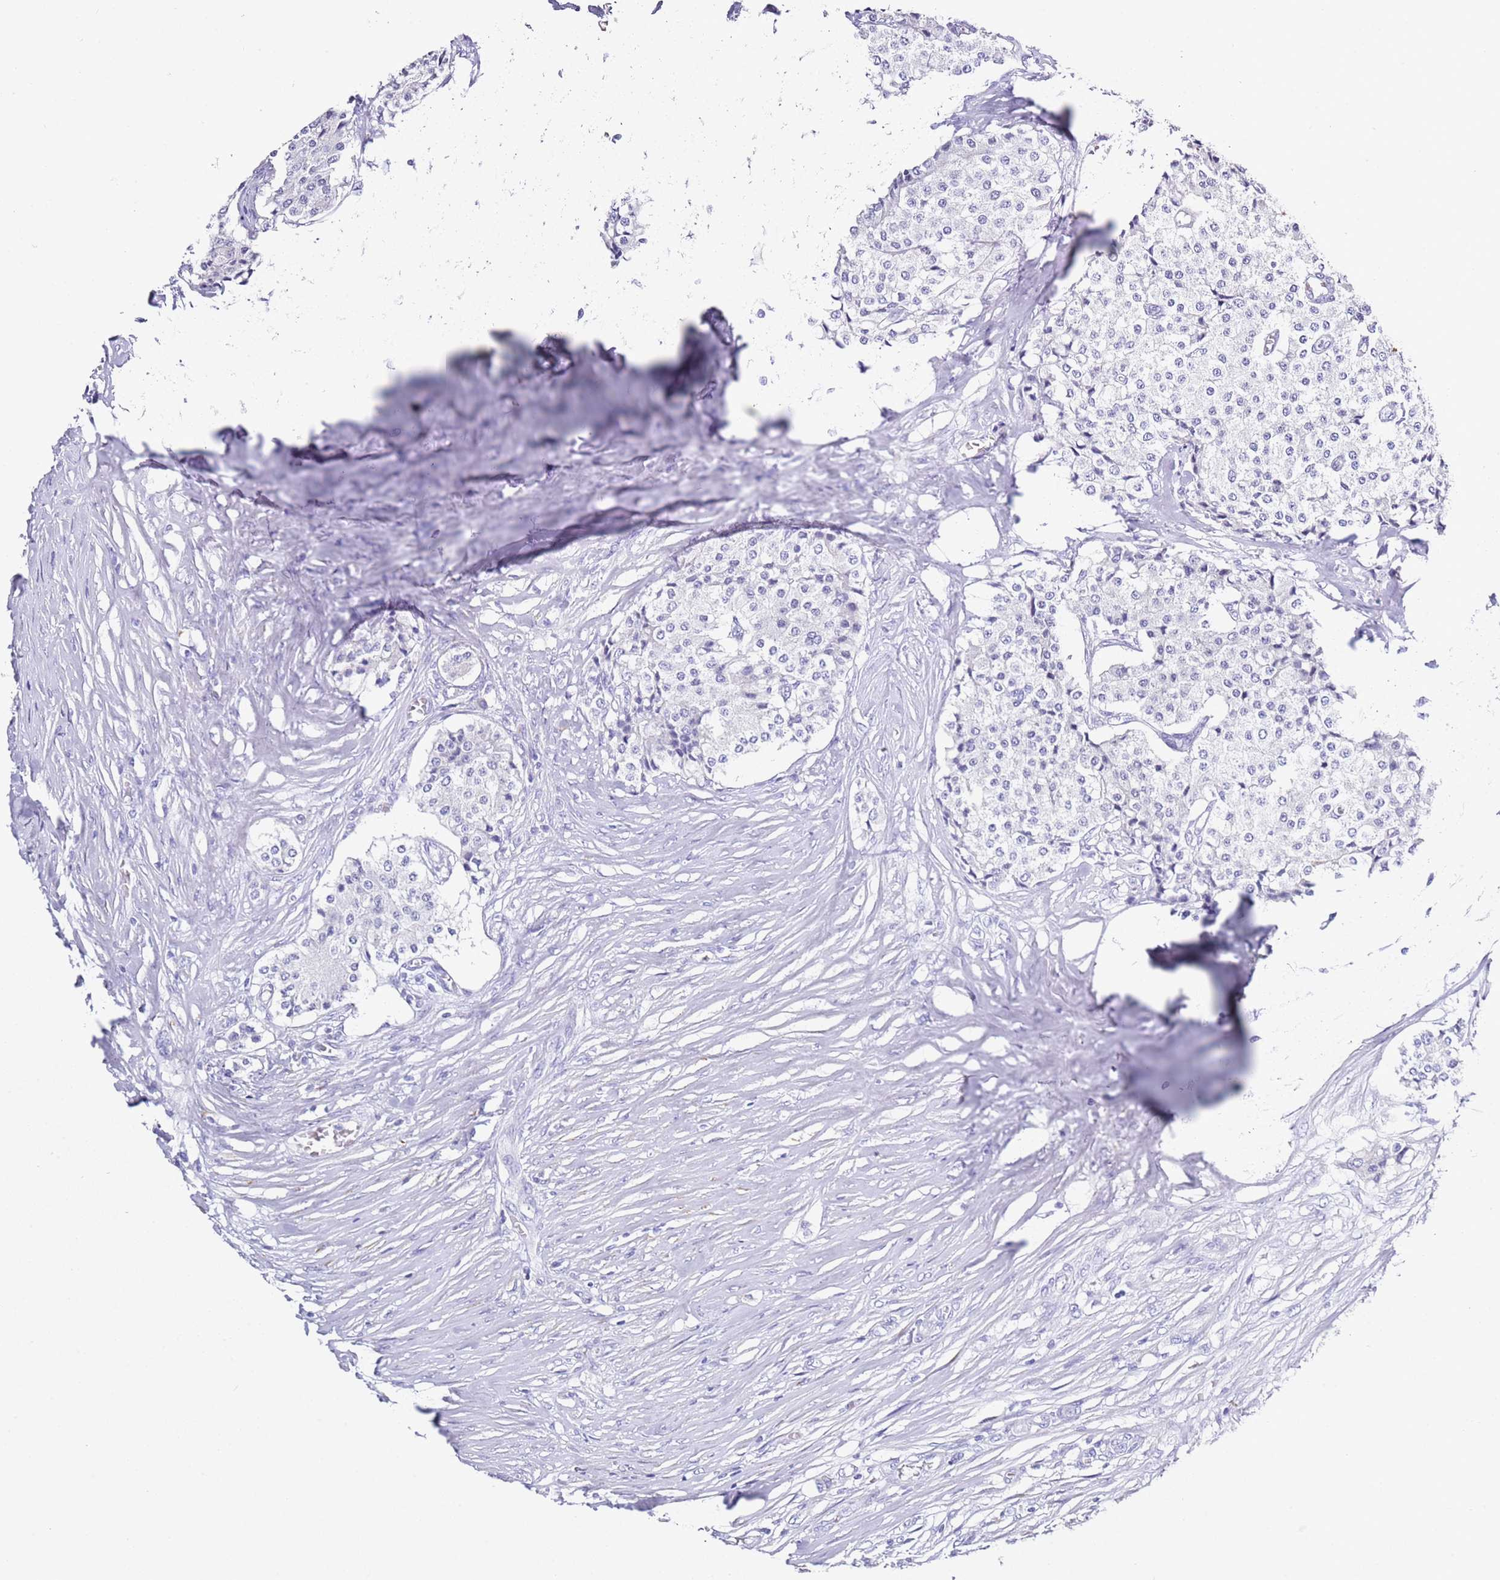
{"staining": {"intensity": "negative", "quantity": "none", "location": "none"}, "tissue": "carcinoid", "cell_type": "Tumor cells", "image_type": "cancer", "snomed": [{"axis": "morphology", "description": "Carcinoid, malignant, NOS"}, {"axis": "topography", "description": "Colon"}], "caption": "This is an IHC image of human carcinoid. There is no positivity in tumor cells.", "gene": "PTBP2", "patient": {"sex": "female", "age": 52}}